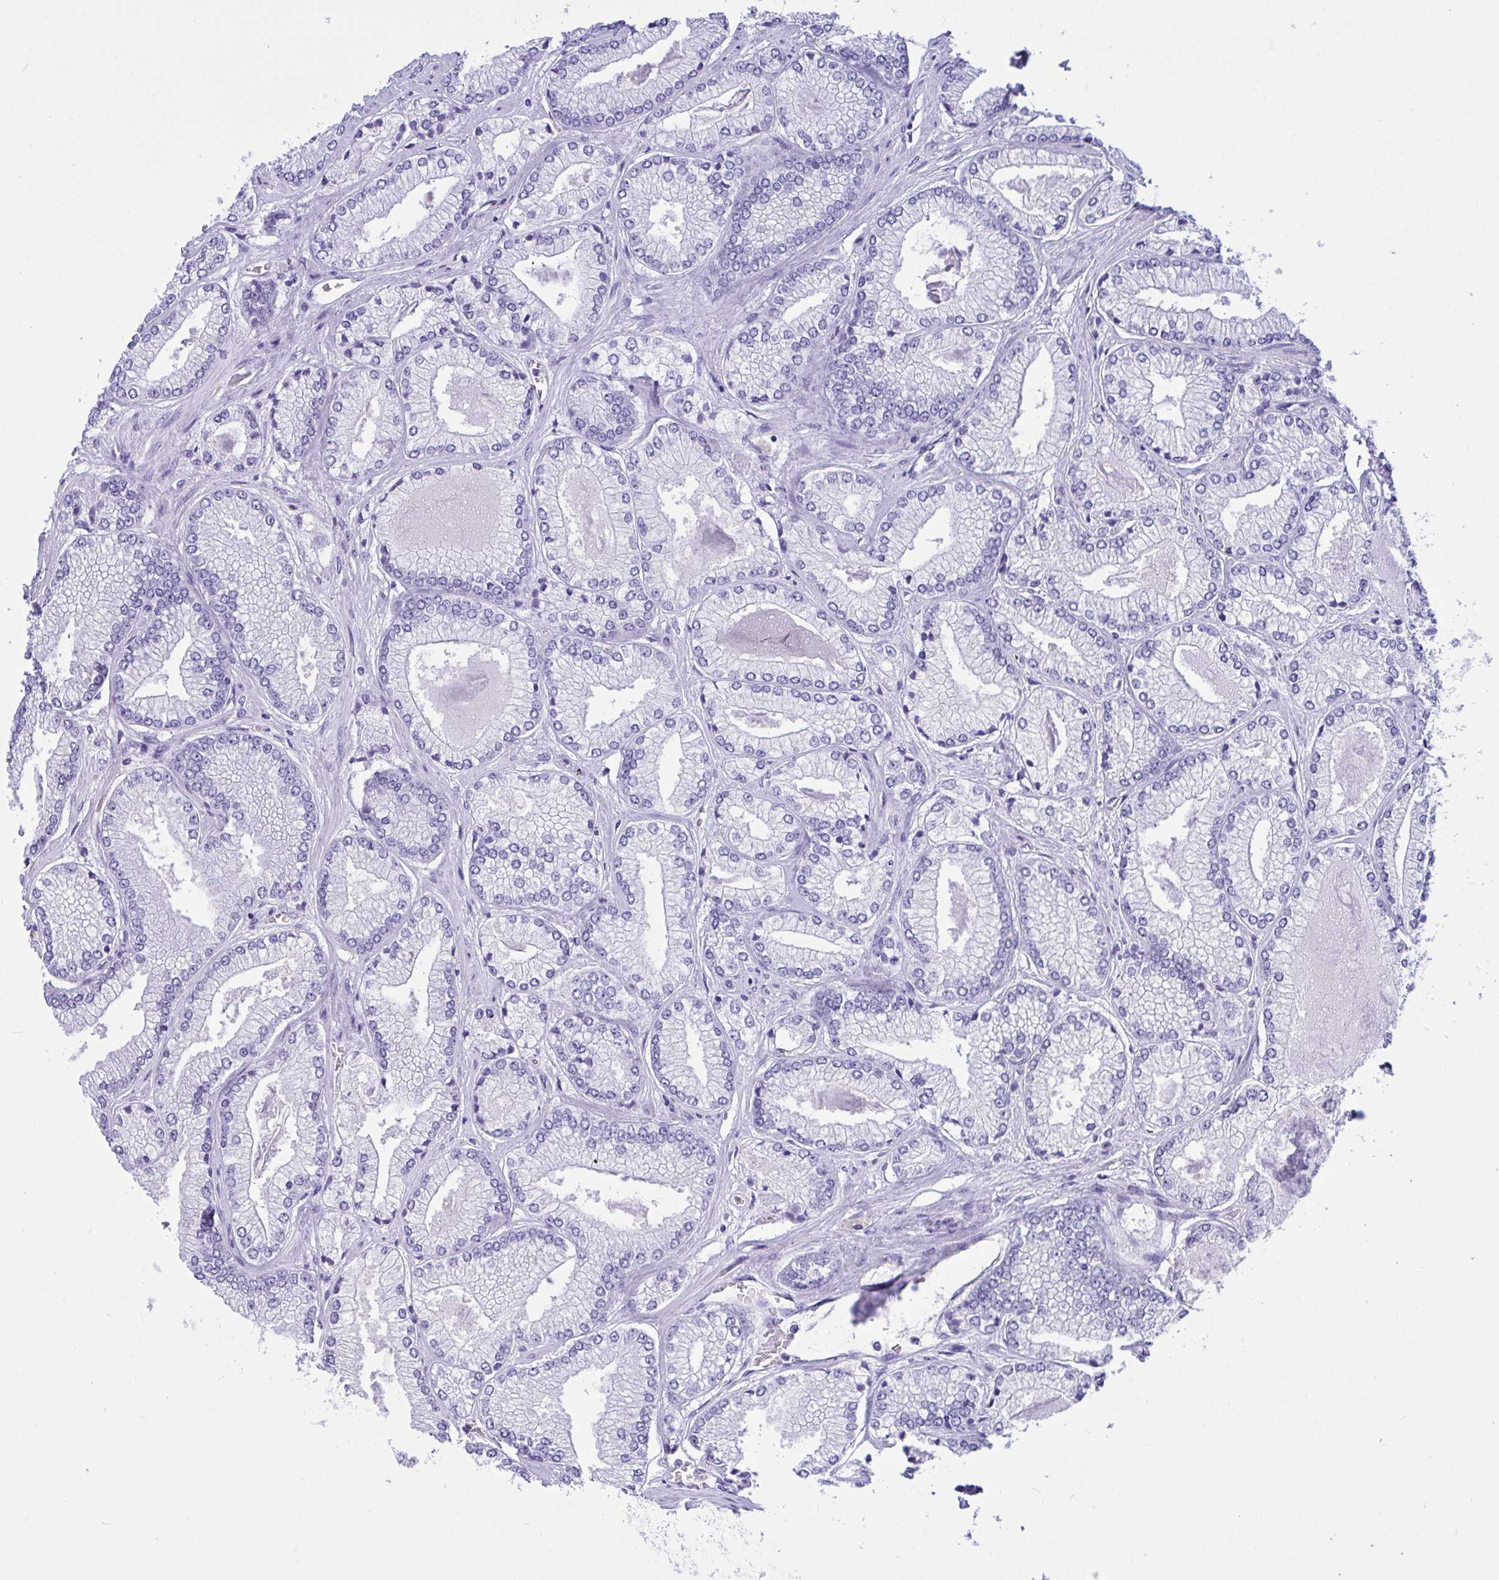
{"staining": {"intensity": "negative", "quantity": "none", "location": "none"}, "tissue": "prostate cancer", "cell_type": "Tumor cells", "image_type": "cancer", "snomed": [{"axis": "morphology", "description": "Adenocarcinoma, Low grade"}, {"axis": "topography", "description": "Prostate"}], "caption": "The histopathology image shows no significant positivity in tumor cells of adenocarcinoma (low-grade) (prostate).", "gene": "BEST4", "patient": {"sex": "male", "age": 67}}